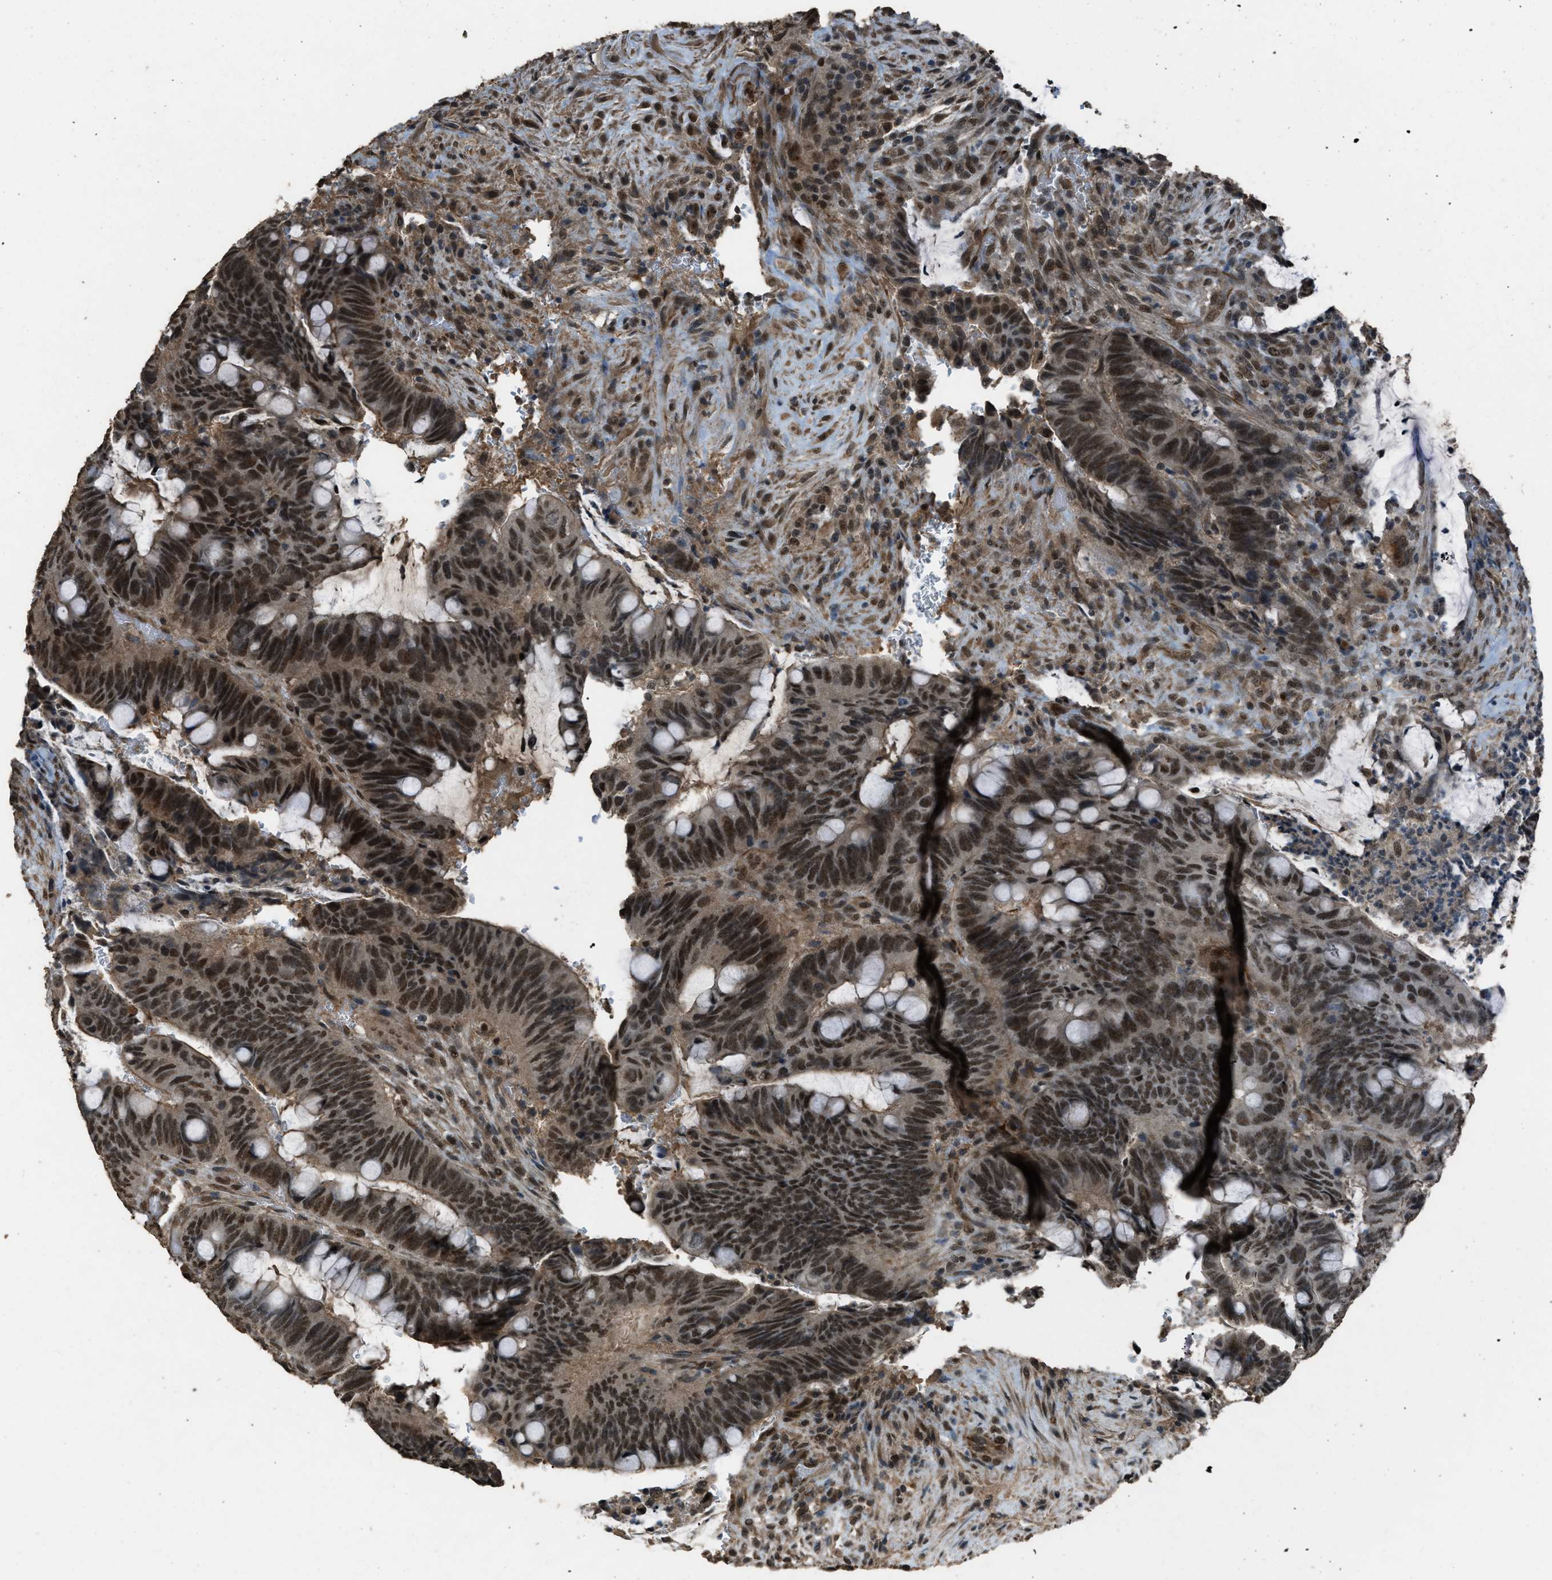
{"staining": {"intensity": "strong", "quantity": ">75%", "location": "nuclear"}, "tissue": "colorectal cancer", "cell_type": "Tumor cells", "image_type": "cancer", "snomed": [{"axis": "morphology", "description": "Normal tissue, NOS"}, {"axis": "morphology", "description": "Adenocarcinoma, NOS"}, {"axis": "topography", "description": "Rectum"}, {"axis": "topography", "description": "Peripheral nerve tissue"}], "caption": "Colorectal adenocarcinoma was stained to show a protein in brown. There is high levels of strong nuclear staining in about >75% of tumor cells.", "gene": "SERTAD2", "patient": {"sex": "male", "age": 92}}